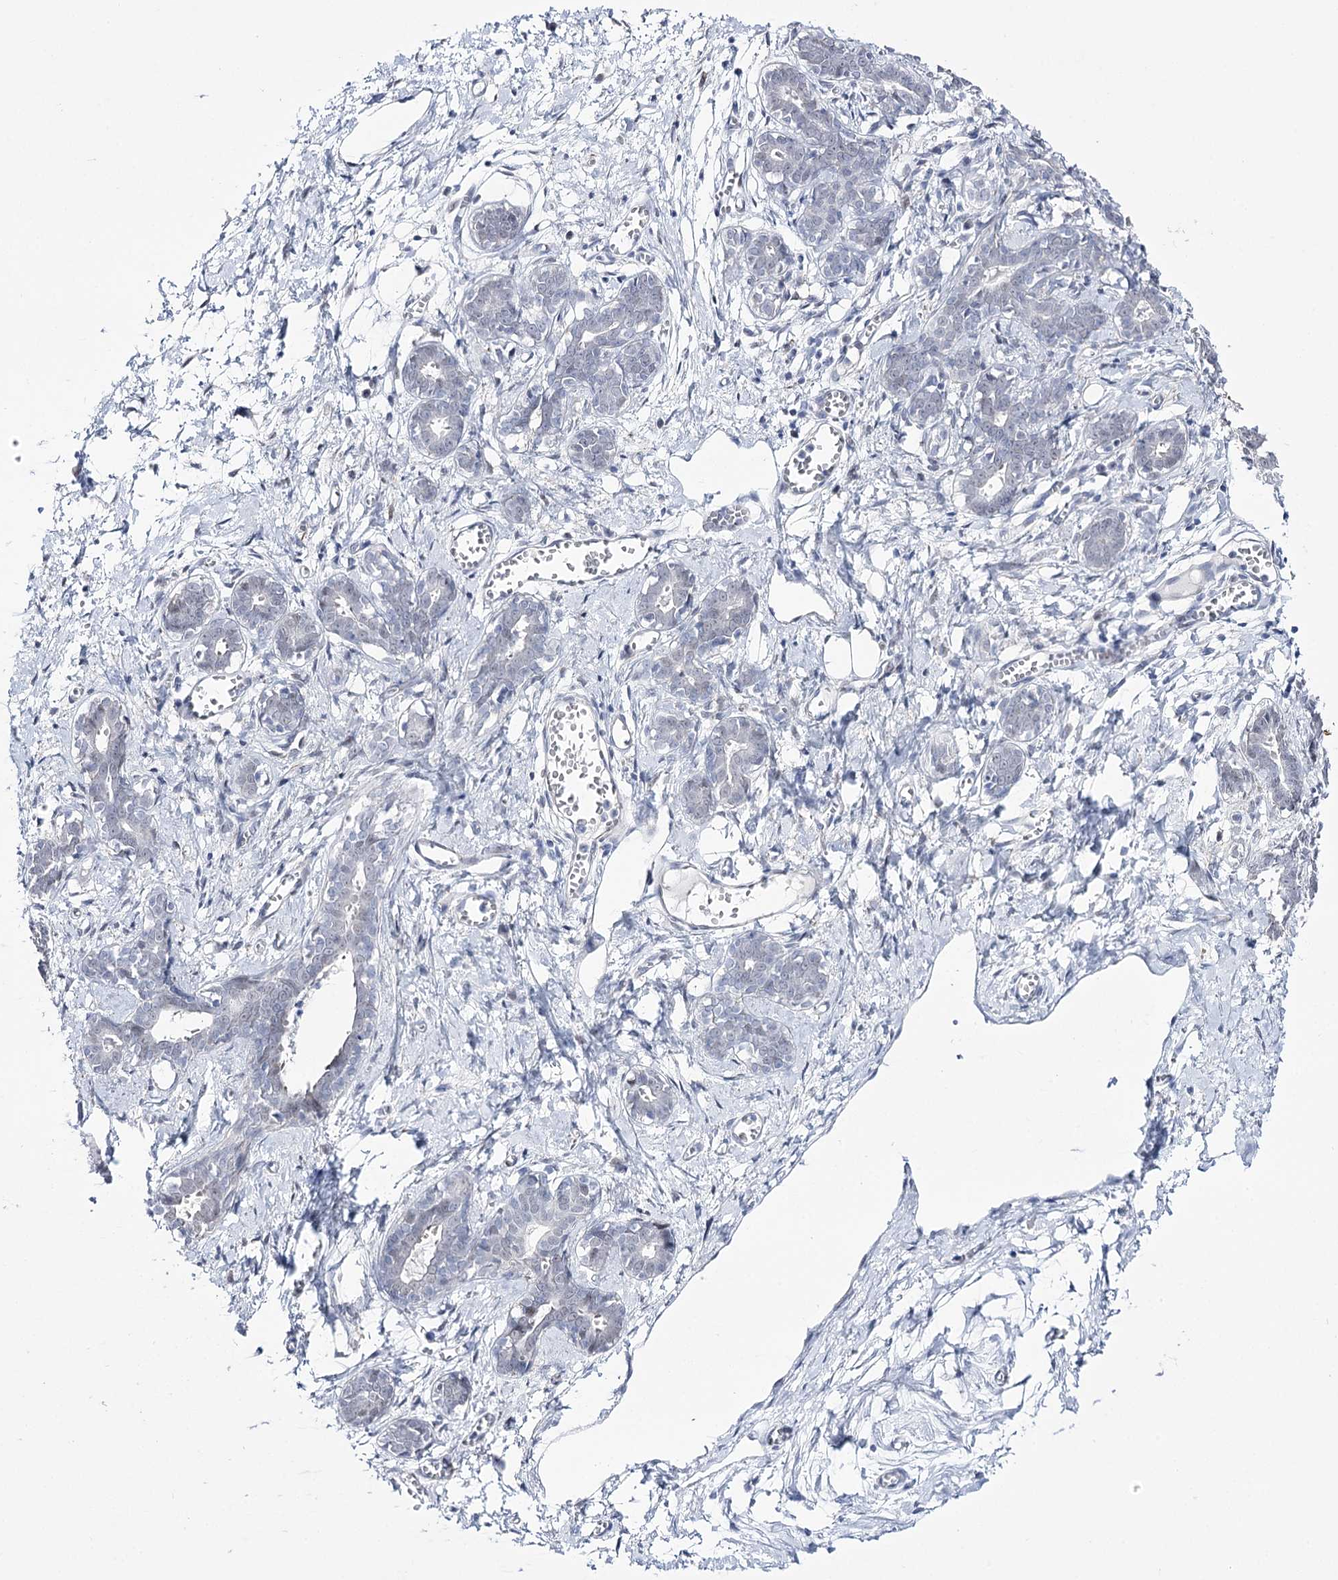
{"staining": {"intensity": "negative", "quantity": "none", "location": "none"}, "tissue": "breast", "cell_type": "Adipocytes", "image_type": "normal", "snomed": [{"axis": "morphology", "description": "Normal tissue, NOS"}, {"axis": "topography", "description": "Breast"}], "caption": "DAB (3,3'-diaminobenzidine) immunohistochemical staining of unremarkable breast exhibits no significant staining in adipocytes.", "gene": "RBM15B", "patient": {"sex": "female", "age": 27}}